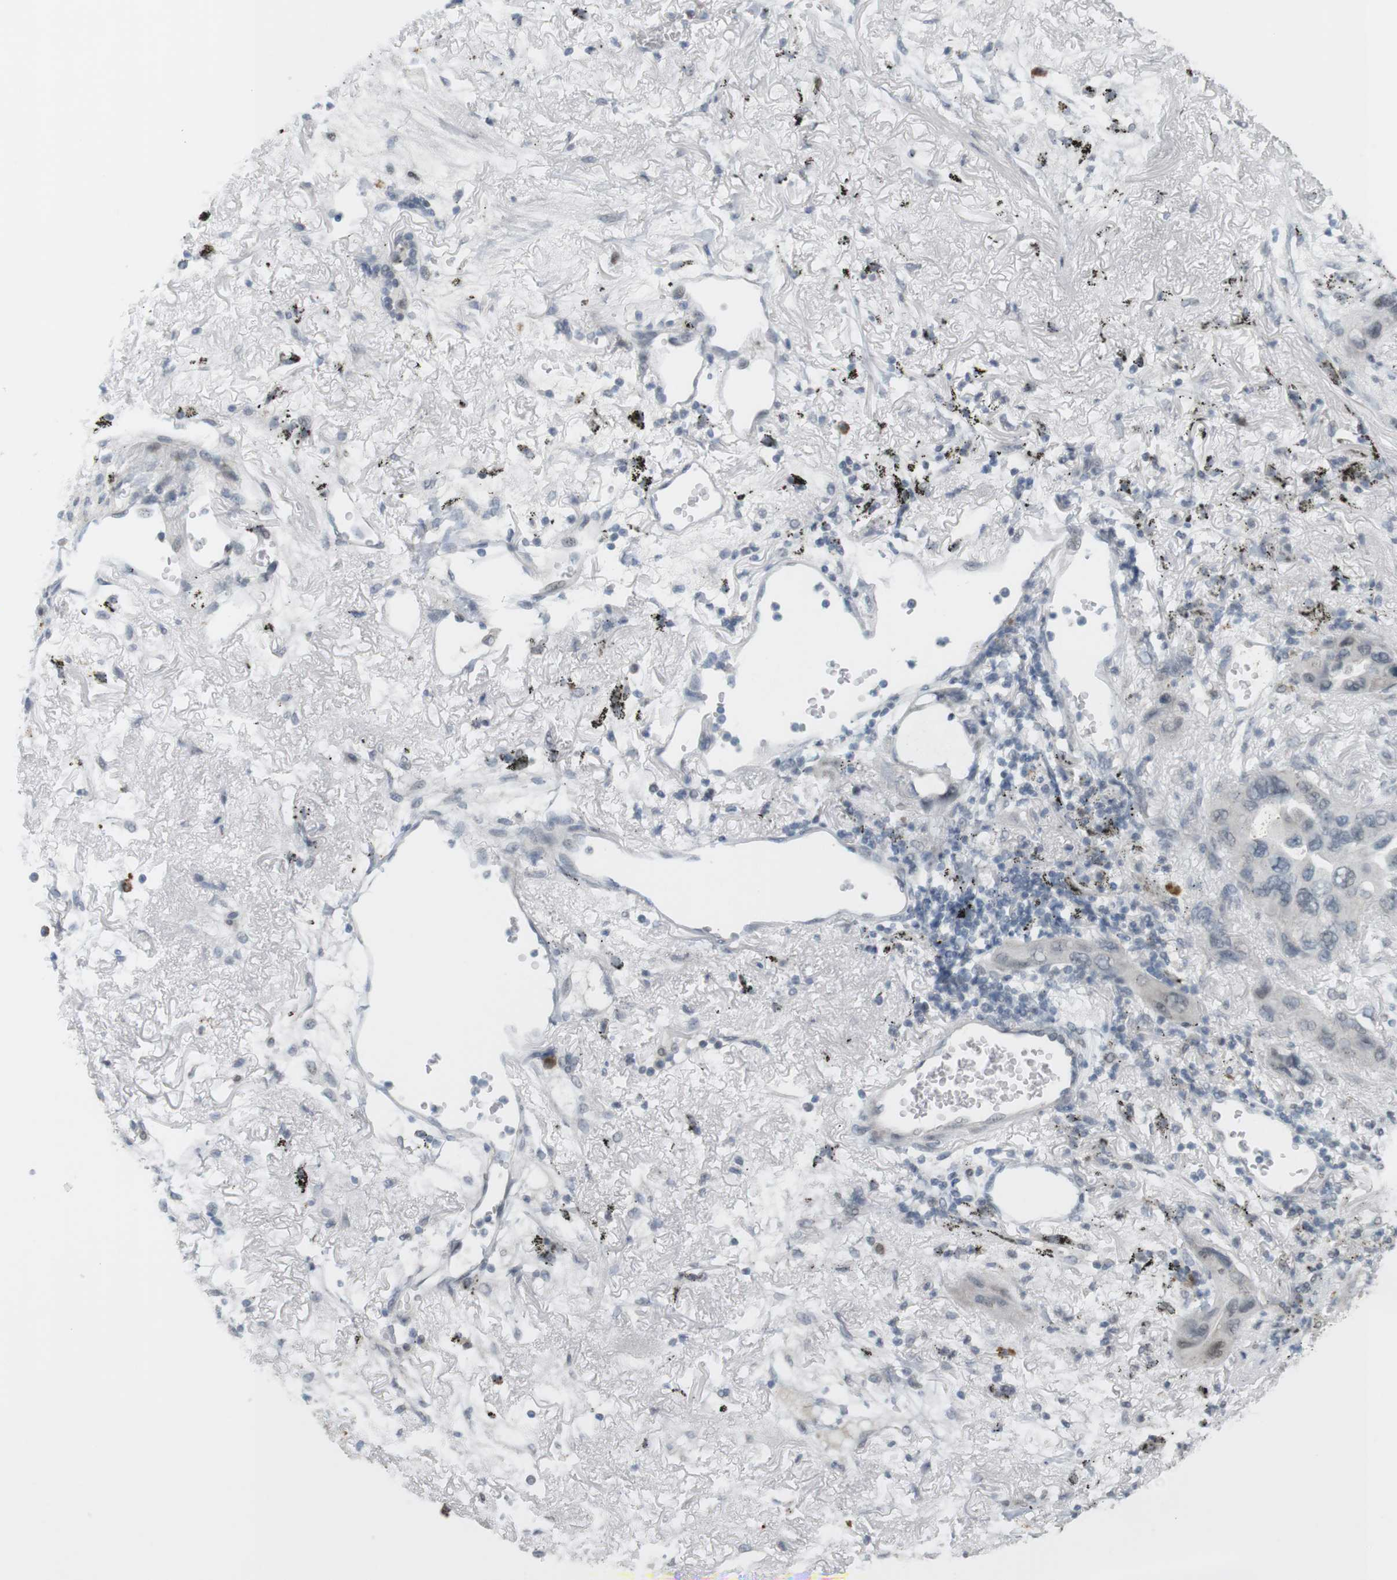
{"staining": {"intensity": "weak", "quantity": "<25%", "location": "nuclear"}, "tissue": "lung cancer", "cell_type": "Tumor cells", "image_type": "cancer", "snomed": [{"axis": "morphology", "description": "Squamous cell carcinoma, NOS"}, {"axis": "topography", "description": "Lung"}], "caption": "Tumor cells are negative for protein expression in human lung squamous cell carcinoma.", "gene": "DMC1", "patient": {"sex": "female", "age": 73}}